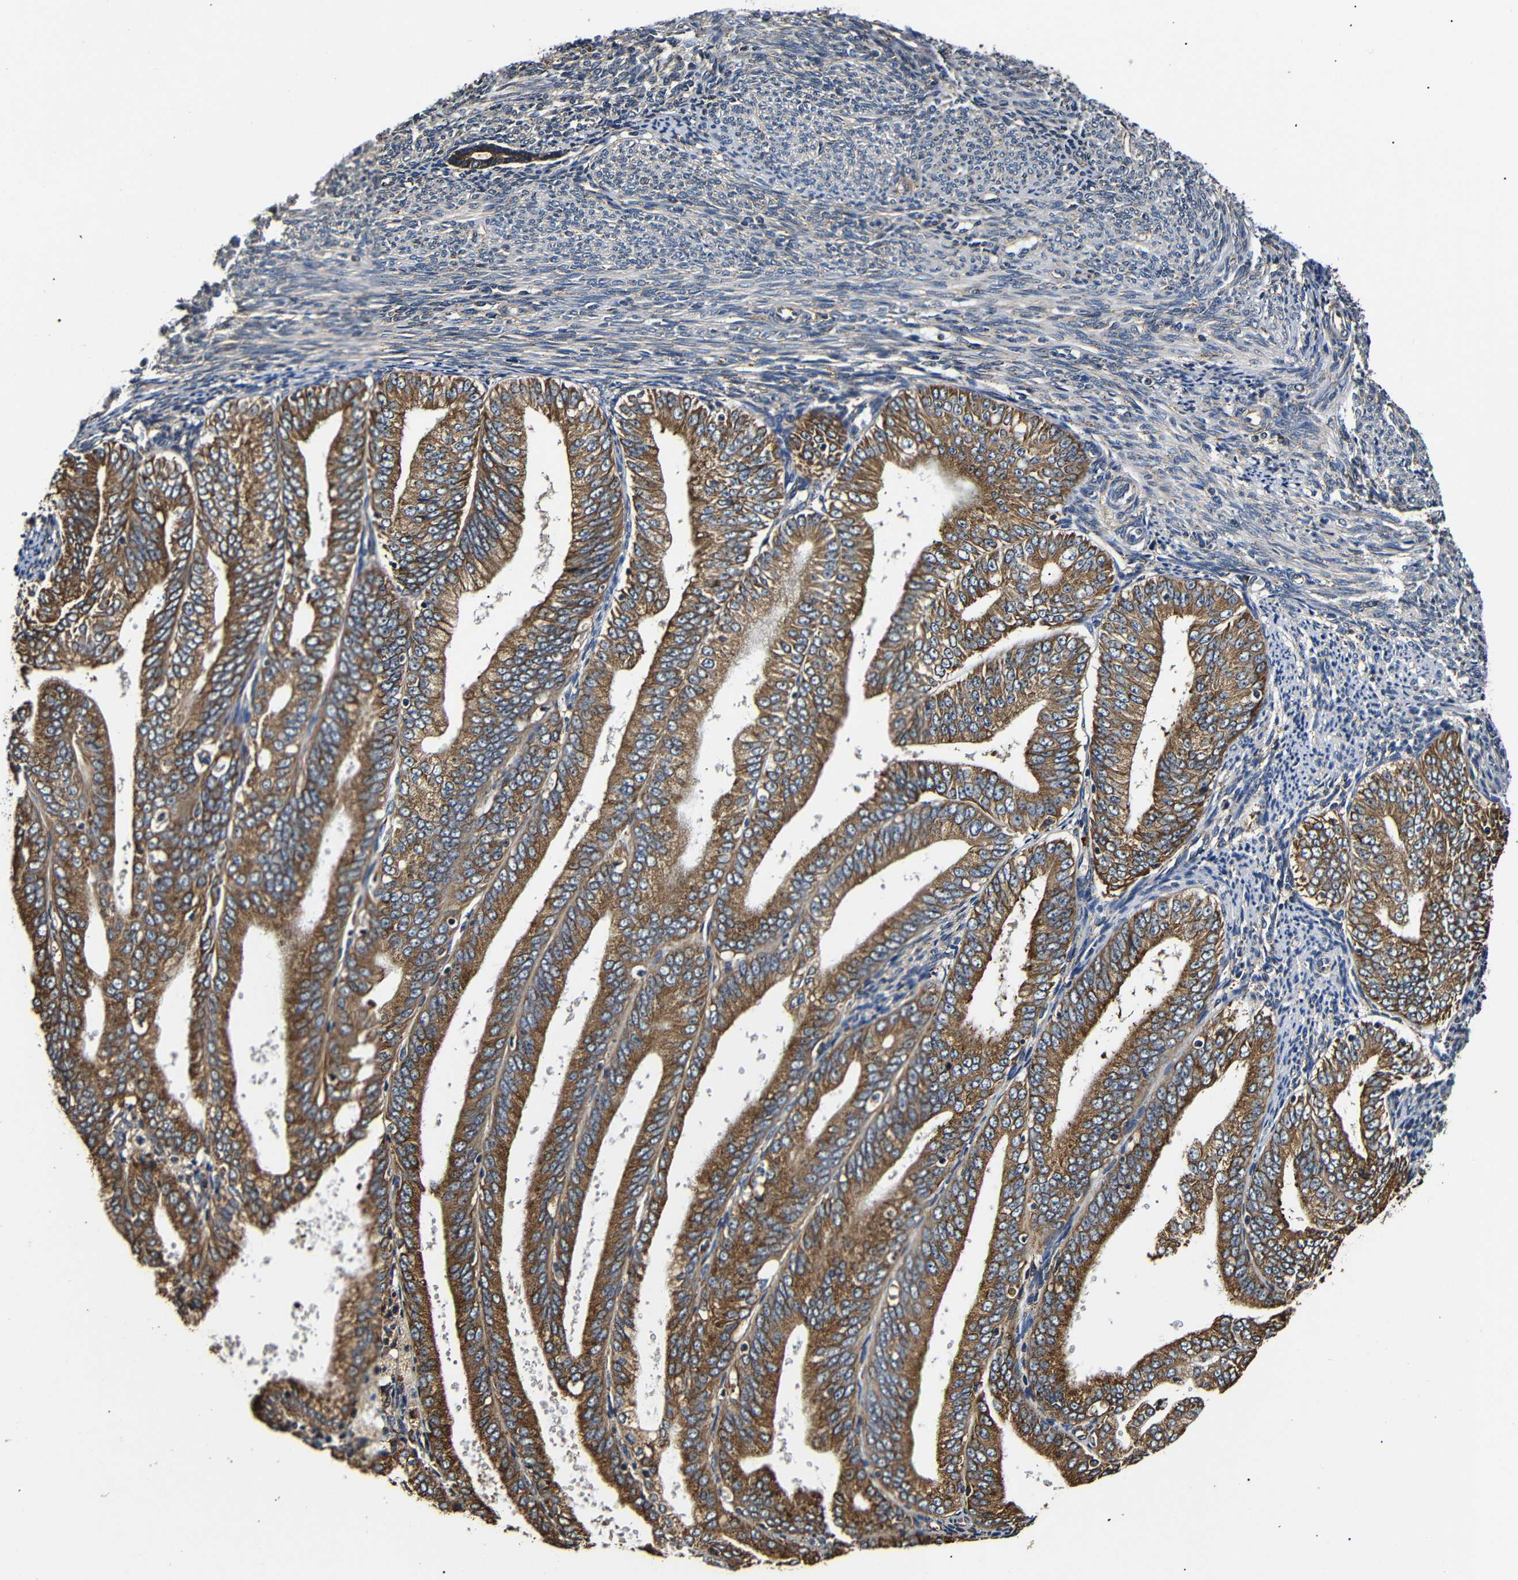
{"staining": {"intensity": "moderate", "quantity": ">75%", "location": "cytoplasmic/membranous"}, "tissue": "endometrial cancer", "cell_type": "Tumor cells", "image_type": "cancer", "snomed": [{"axis": "morphology", "description": "Adenocarcinoma, NOS"}, {"axis": "topography", "description": "Endometrium"}], "caption": "This is an image of IHC staining of endometrial cancer (adenocarcinoma), which shows moderate positivity in the cytoplasmic/membranous of tumor cells.", "gene": "HHIP", "patient": {"sex": "female", "age": 63}}